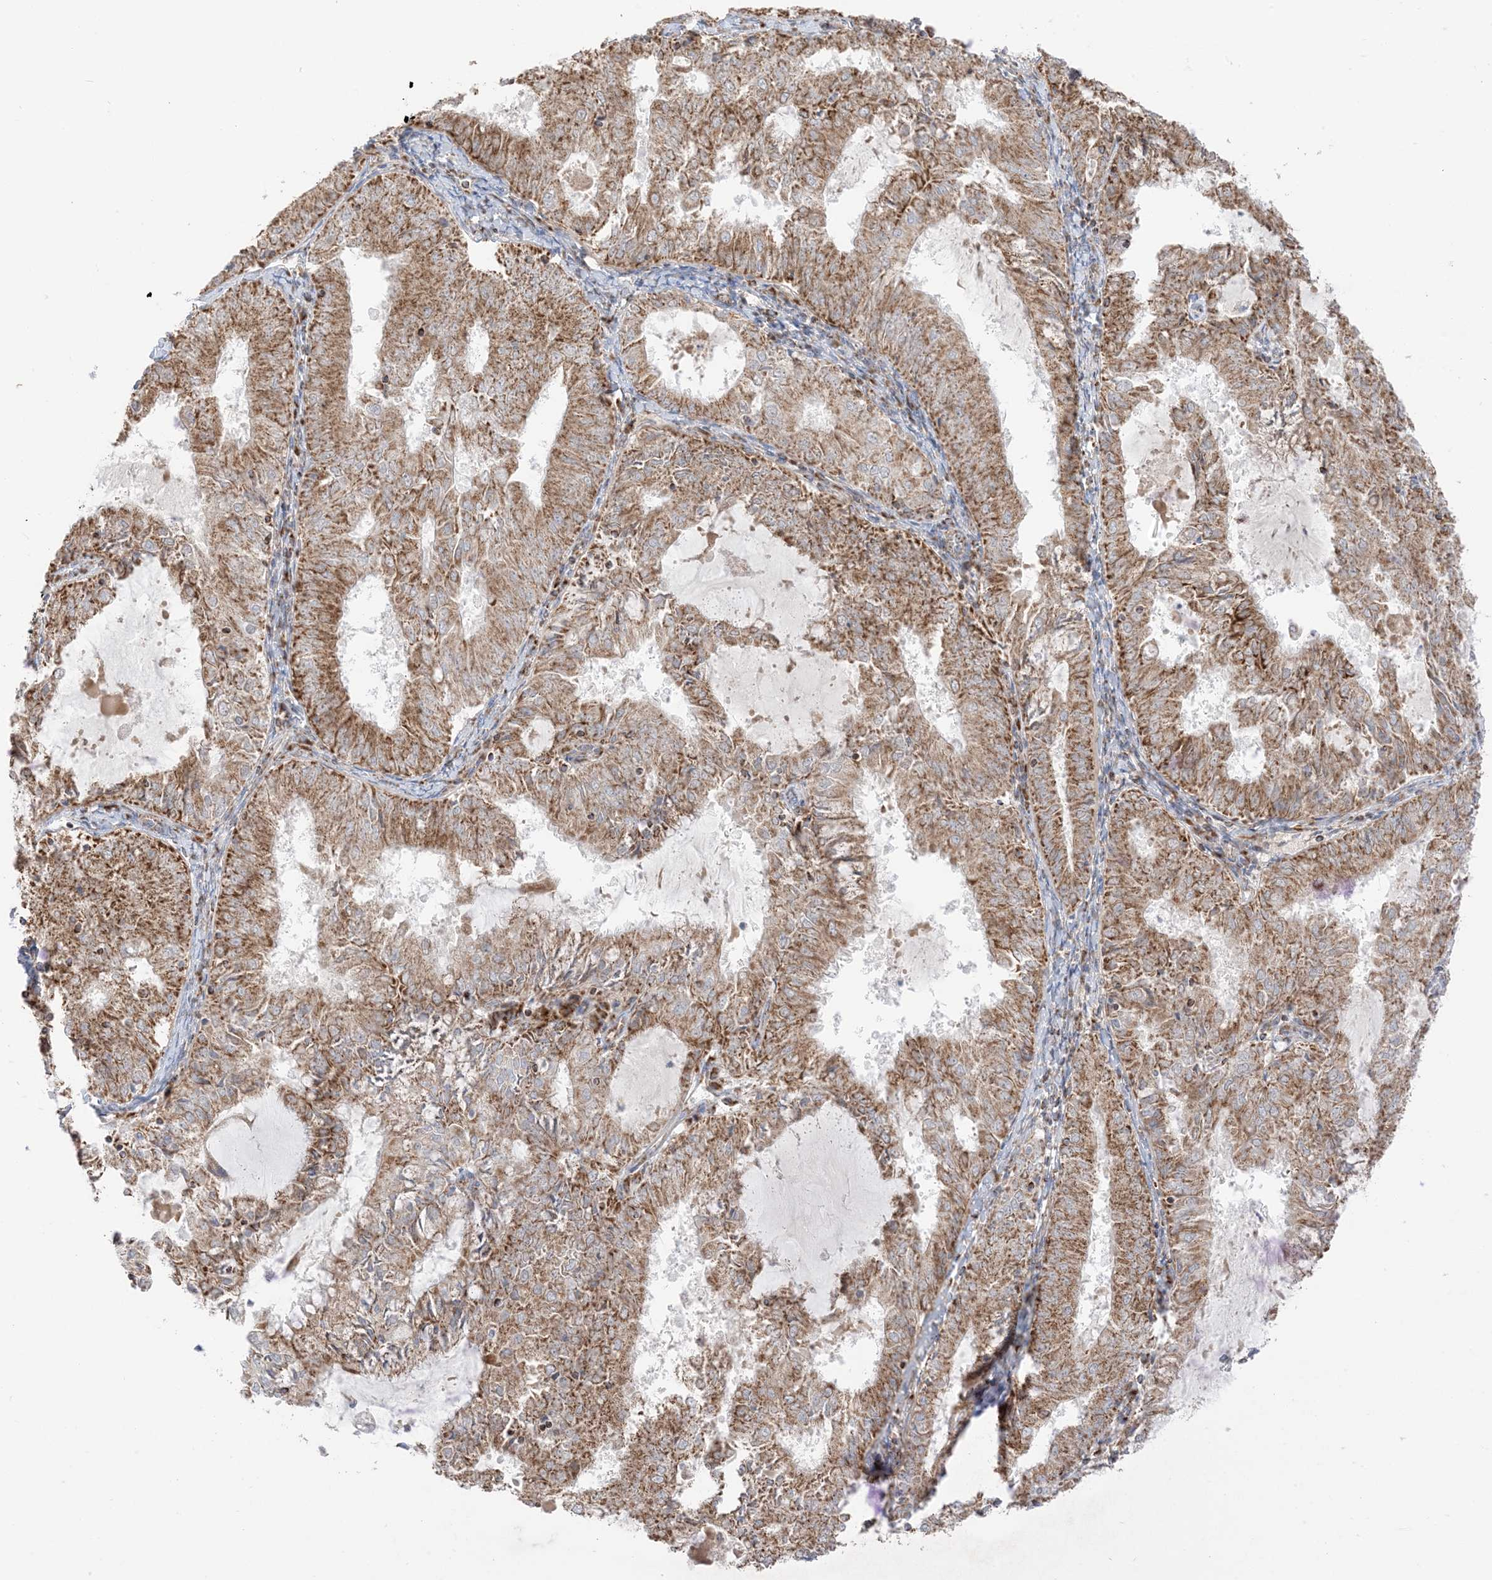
{"staining": {"intensity": "moderate", "quantity": ">75%", "location": "cytoplasmic/membranous"}, "tissue": "endometrial cancer", "cell_type": "Tumor cells", "image_type": "cancer", "snomed": [{"axis": "morphology", "description": "Adenocarcinoma, NOS"}, {"axis": "topography", "description": "Endometrium"}], "caption": "This micrograph displays immunohistochemistry (IHC) staining of human adenocarcinoma (endometrial), with medium moderate cytoplasmic/membranous expression in about >75% of tumor cells.", "gene": "SLC25A12", "patient": {"sex": "female", "age": 57}}